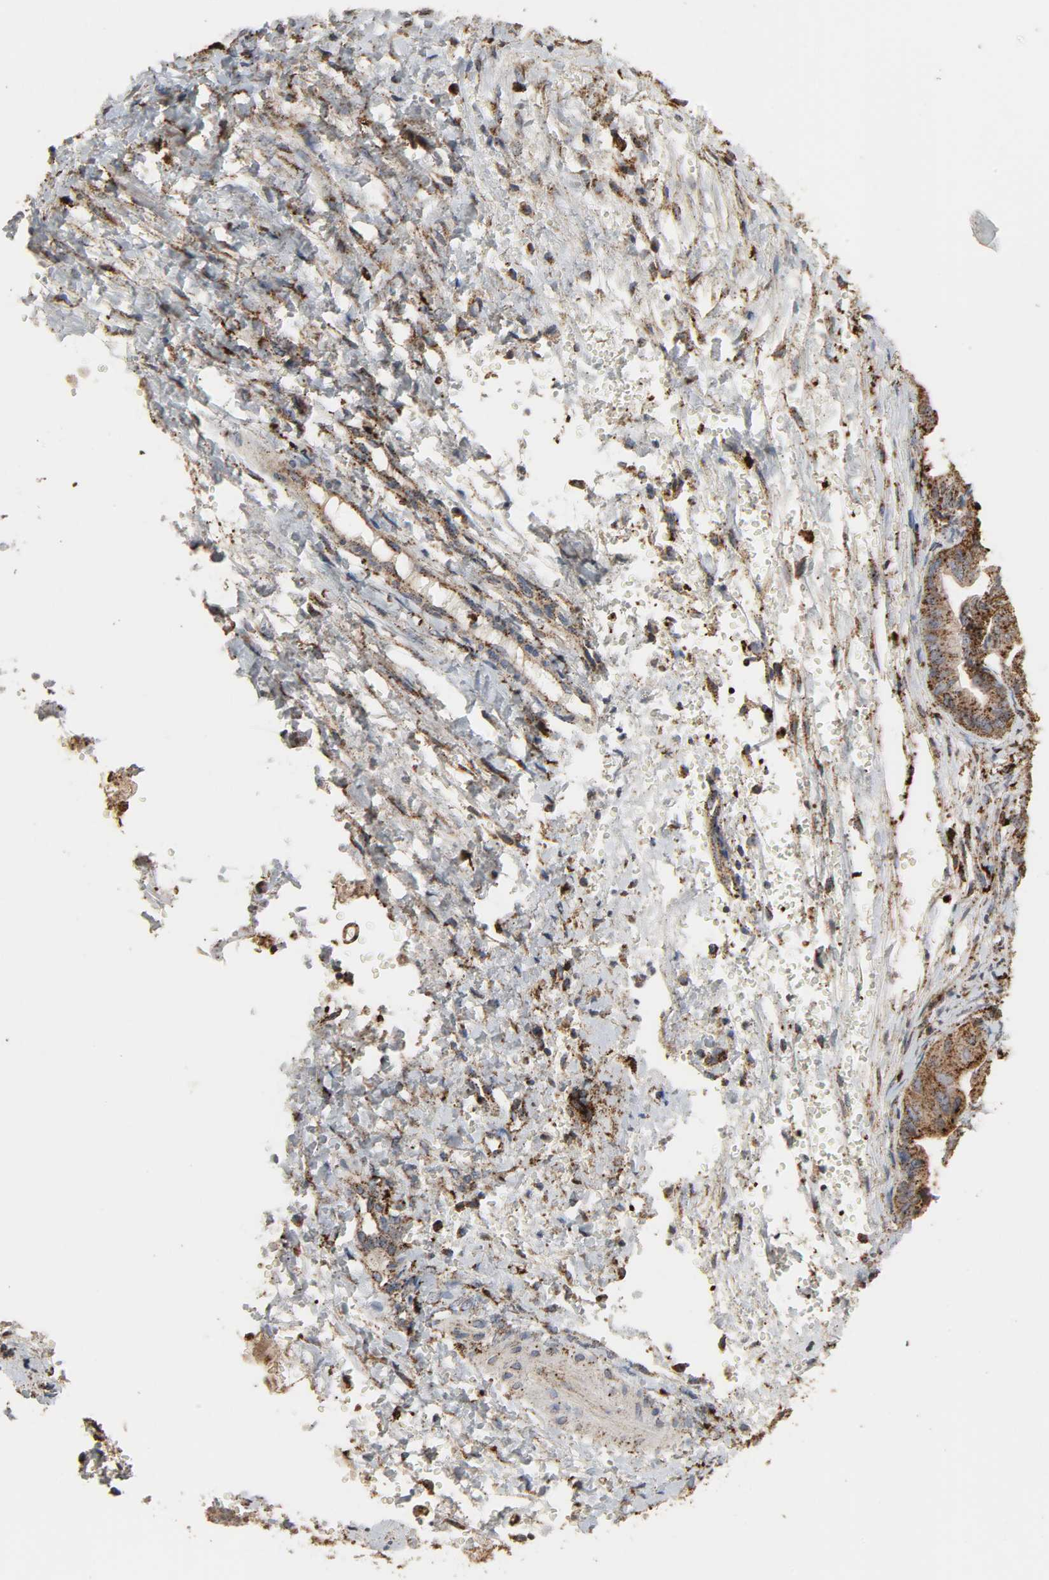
{"staining": {"intensity": "strong", "quantity": ">75%", "location": "cytoplasmic/membranous"}, "tissue": "ovarian cancer", "cell_type": "Tumor cells", "image_type": "cancer", "snomed": [{"axis": "morphology", "description": "Cystadenocarcinoma, mucinous, NOS"}, {"axis": "topography", "description": "Ovary"}], "caption": "An immunohistochemistry photomicrograph of tumor tissue is shown. Protein staining in brown highlights strong cytoplasmic/membranous positivity in mucinous cystadenocarcinoma (ovarian) within tumor cells.", "gene": "PSAP", "patient": {"sex": "female", "age": 36}}